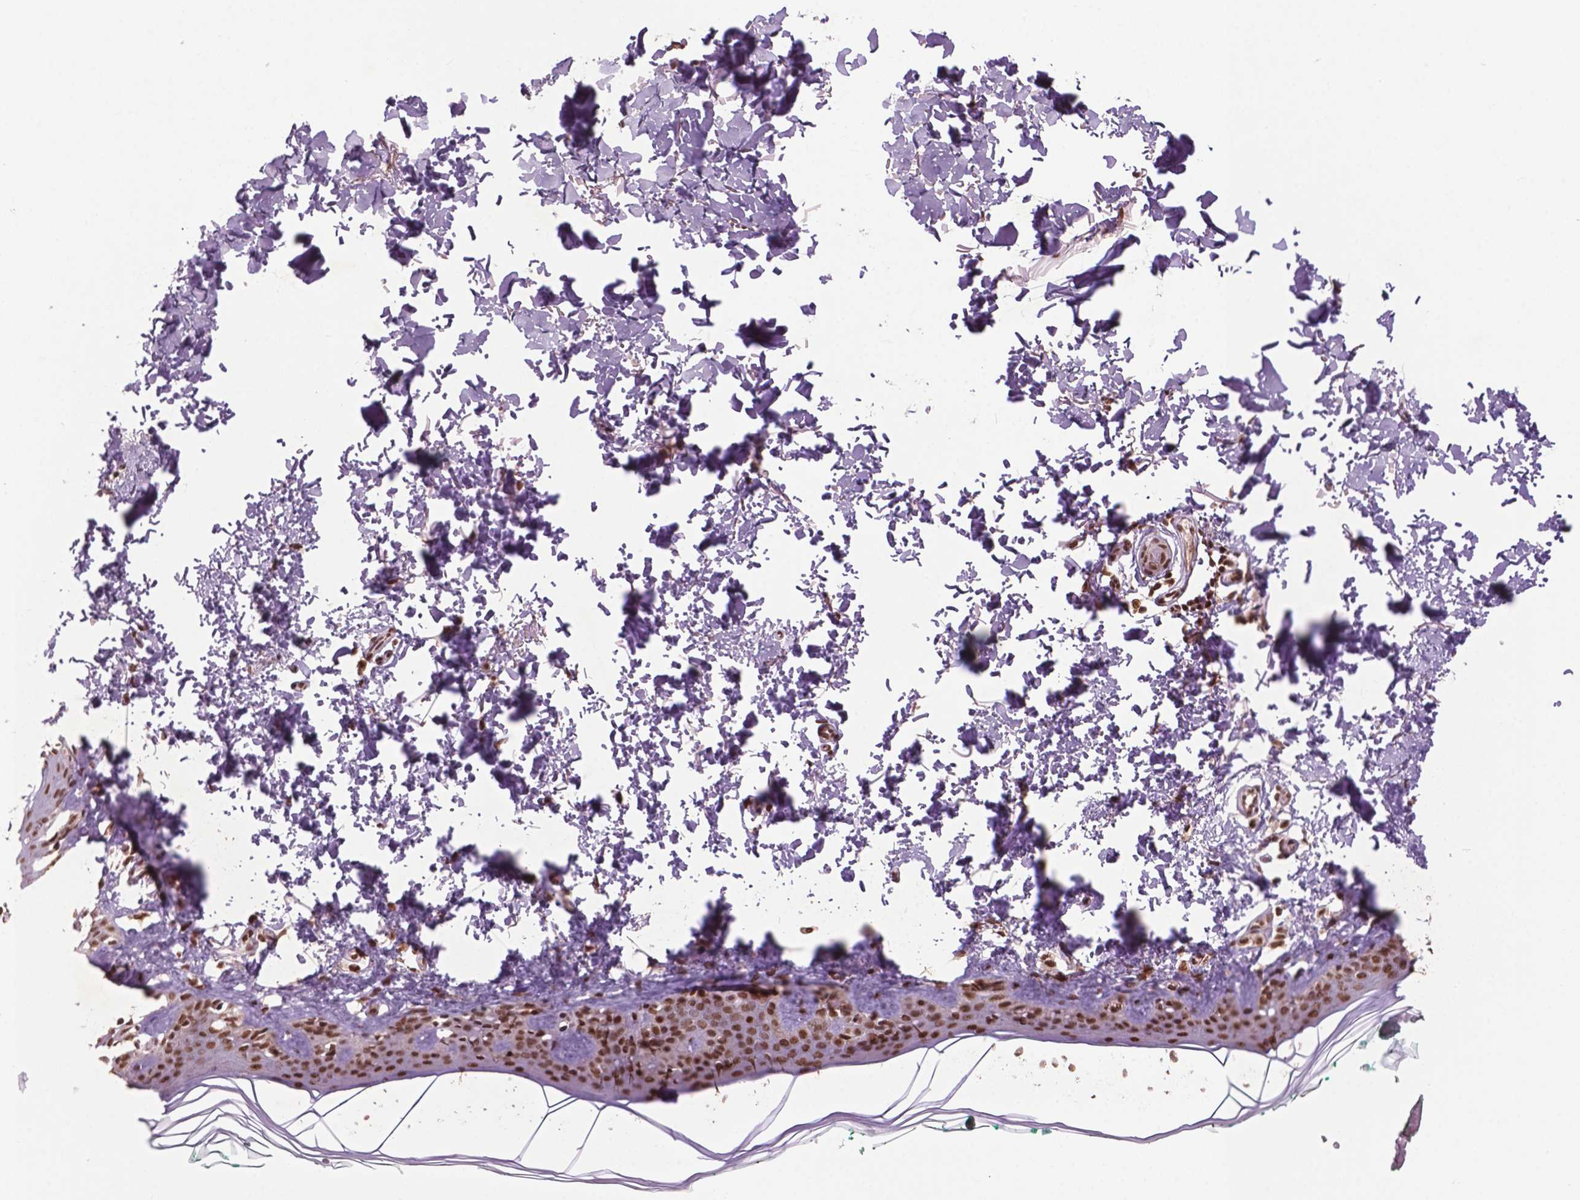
{"staining": {"intensity": "moderate", "quantity": ">75%", "location": "nuclear"}, "tissue": "skin", "cell_type": "Fibroblasts", "image_type": "normal", "snomed": [{"axis": "morphology", "description": "Normal tissue, NOS"}, {"axis": "topography", "description": "Skin"}, {"axis": "topography", "description": "Peripheral nerve tissue"}], "caption": "Skin stained for a protein exhibits moderate nuclear positivity in fibroblasts. The protein of interest is stained brown, and the nuclei are stained in blue (DAB IHC with brightfield microscopy, high magnification).", "gene": "SIRT6", "patient": {"sex": "female", "age": 45}}